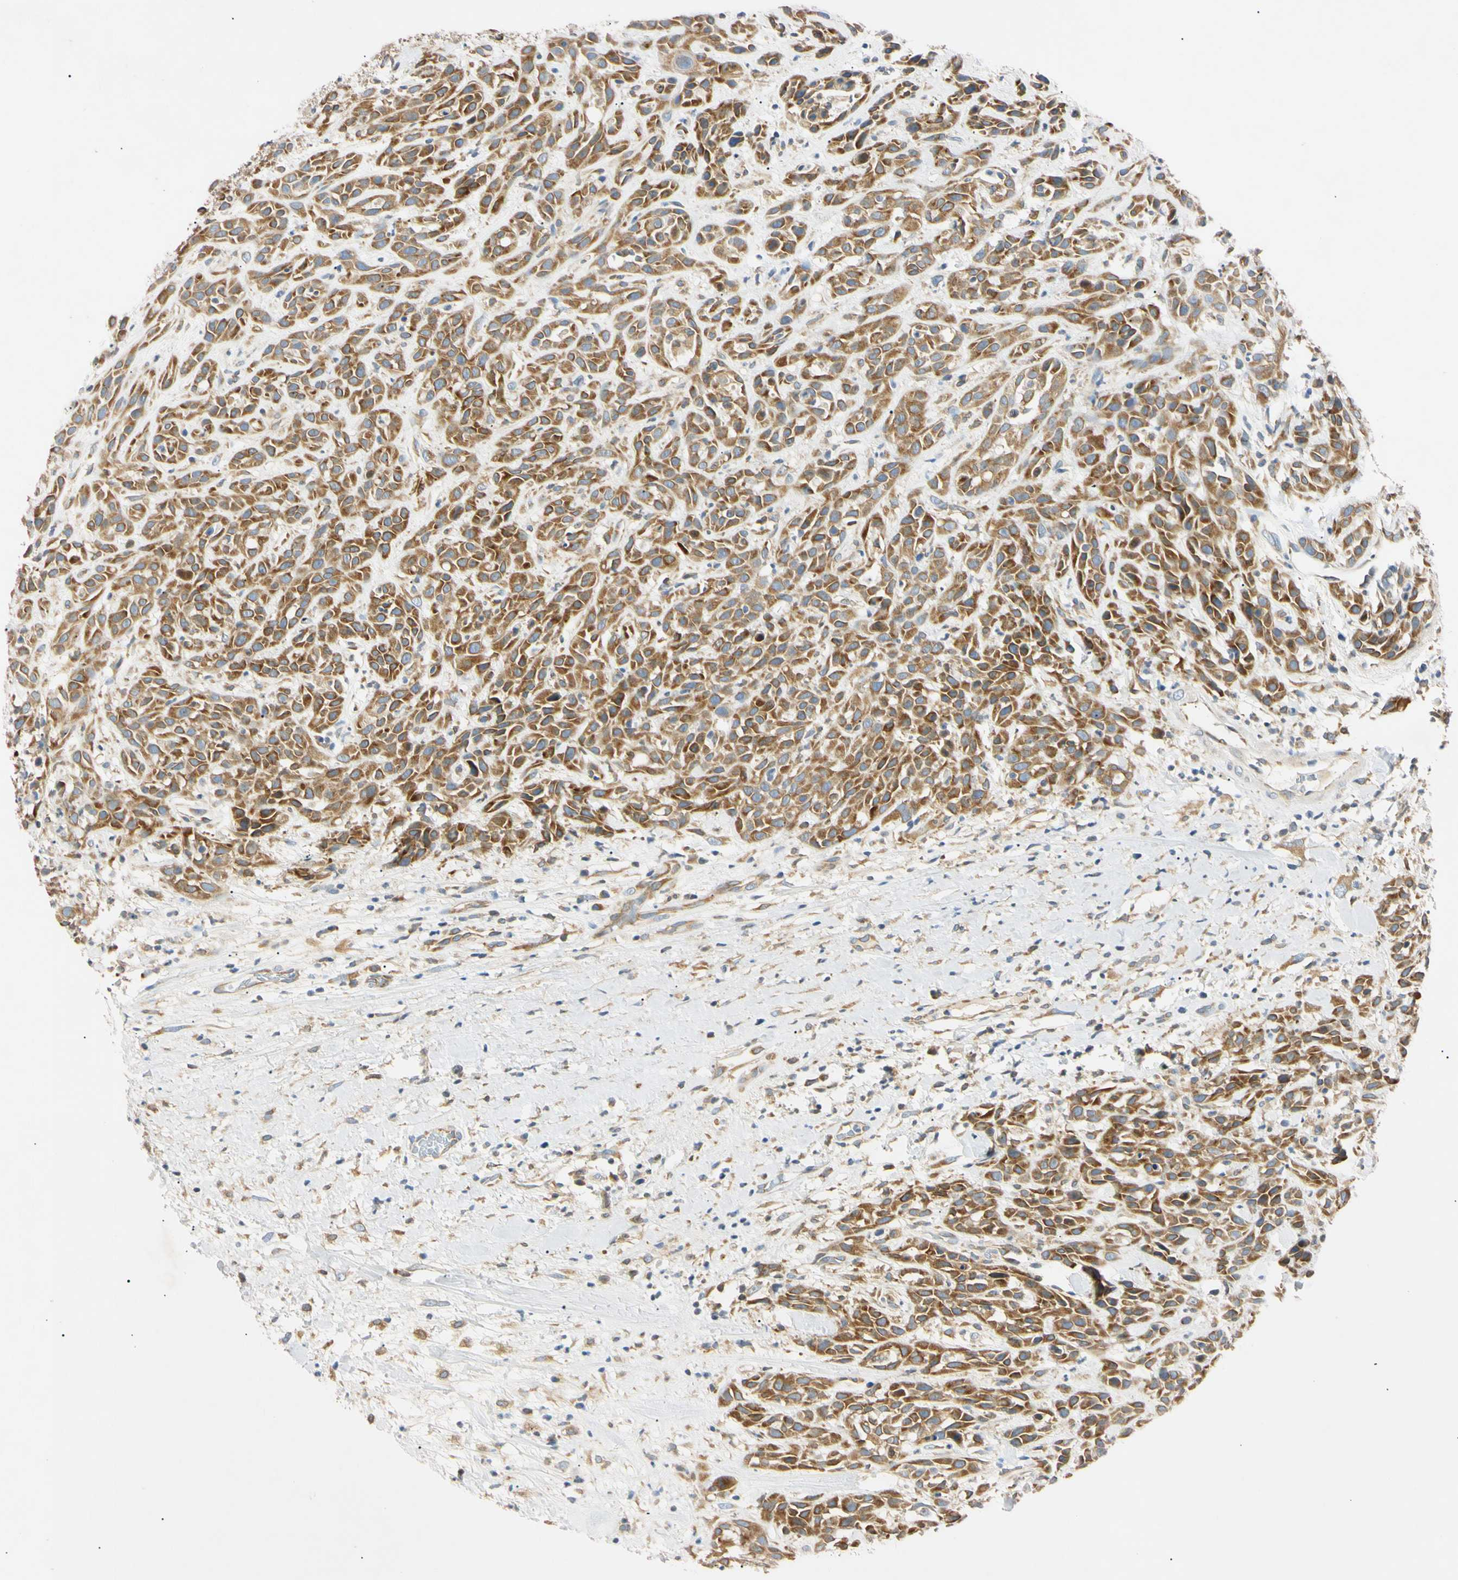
{"staining": {"intensity": "moderate", "quantity": ">75%", "location": "cytoplasmic/membranous"}, "tissue": "head and neck cancer", "cell_type": "Tumor cells", "image_type": "cancer", "snomed": [{"axis": "morphology", "description": "Normal tissue, NOS"}, {"axis": "morphology", "description": "Squamous cell carcinoma, NOS"}, {"axis": "topography", "description": "Cartilage tissue"}, {"axis": "topography", "description": "Head-Neck"}], "caption": "Head and neck cancer was stained to show a protein in brown. There is medium levels of moderate cytoplasmic/membranous staining in approximately >75% of tumor cells.", "gene": "DNAJB12", "patient": {"sex": "male", "age": 62}}